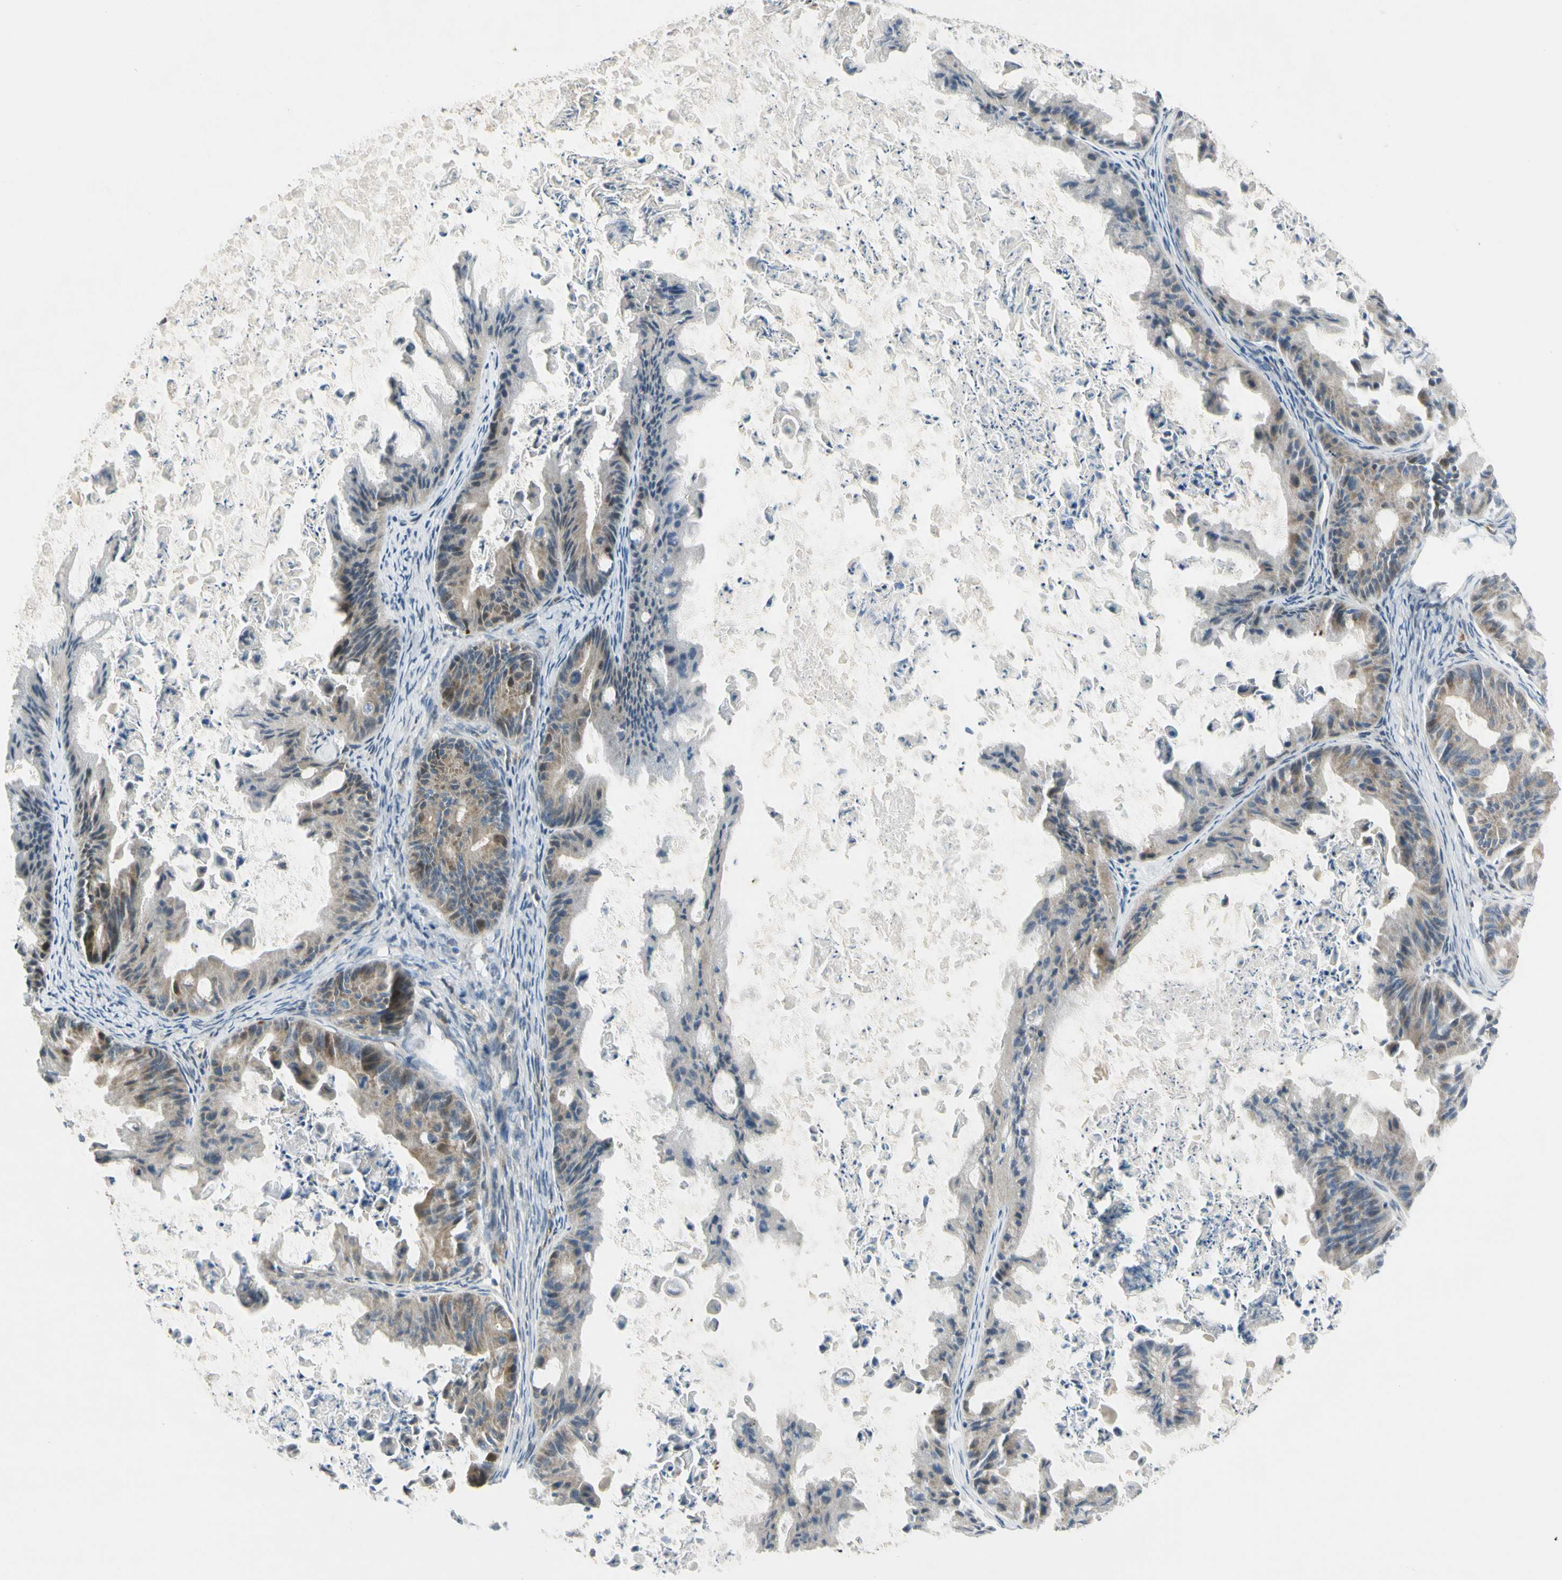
{"staining": {"intensity": "weak", "quantity": "25%-75%", "location": "cytoplasmic/membranous,nuclear"}, "tissue": "ovarian cancer", "cell_type": "Tumor cells", "image_type": "cancer", "snomed": [{"axis": "morphology", "description": "Cystadenocarcinoma, mucinous, NOS"}, {"axis": "topography", "description": "Ovary"}], "caption": "Human mucinous cystadenocarcinoma (ovarian) stained for a protein (brown) reveals weak cytoplasmic/membranous and nuclear positive positivity in approximately 25%-75% of tumor cells.", "gene": "NPDC1", "patient": {"sex": "female", "age": 37}}